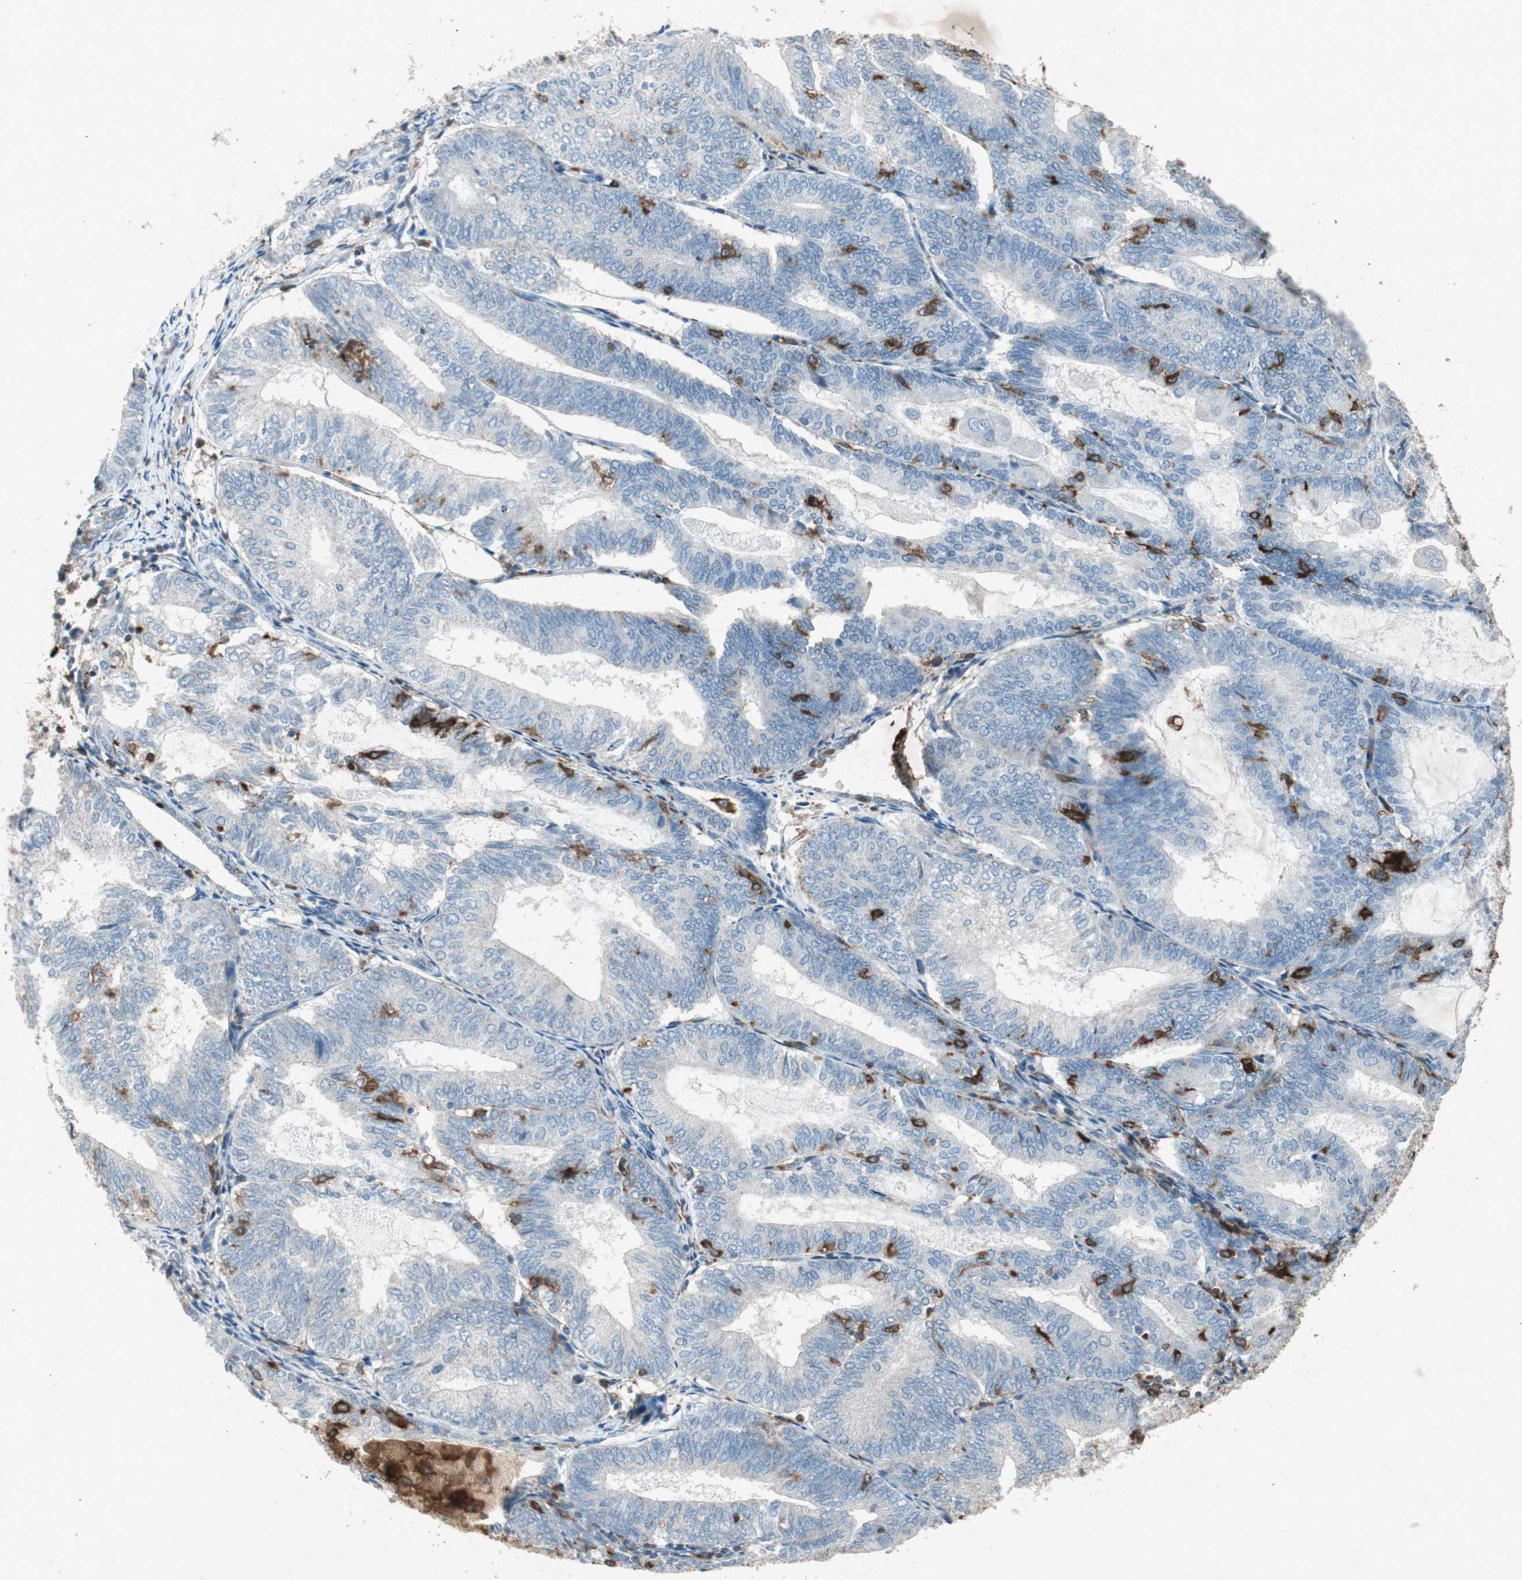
{"staining": {"intensity": "negative", "quantity": "none", "location": "none"}, "tissue": "endometrial cancer", "cell_type": "Tumor cells", "image_type": "cancer", "snomed": [{"axis": "morphology", "description": "Adenocarcinoma, NOS"}, {"axis": "topography", "description": "Endometrium"}], "caption": "Human endometrial adenocarcinoma stained for a protein using immunohistochemistry (IHC) reveals no expression in tumor cells.", "gene": "TYROBP", "patient": {"sex": "female", "age": 81}}